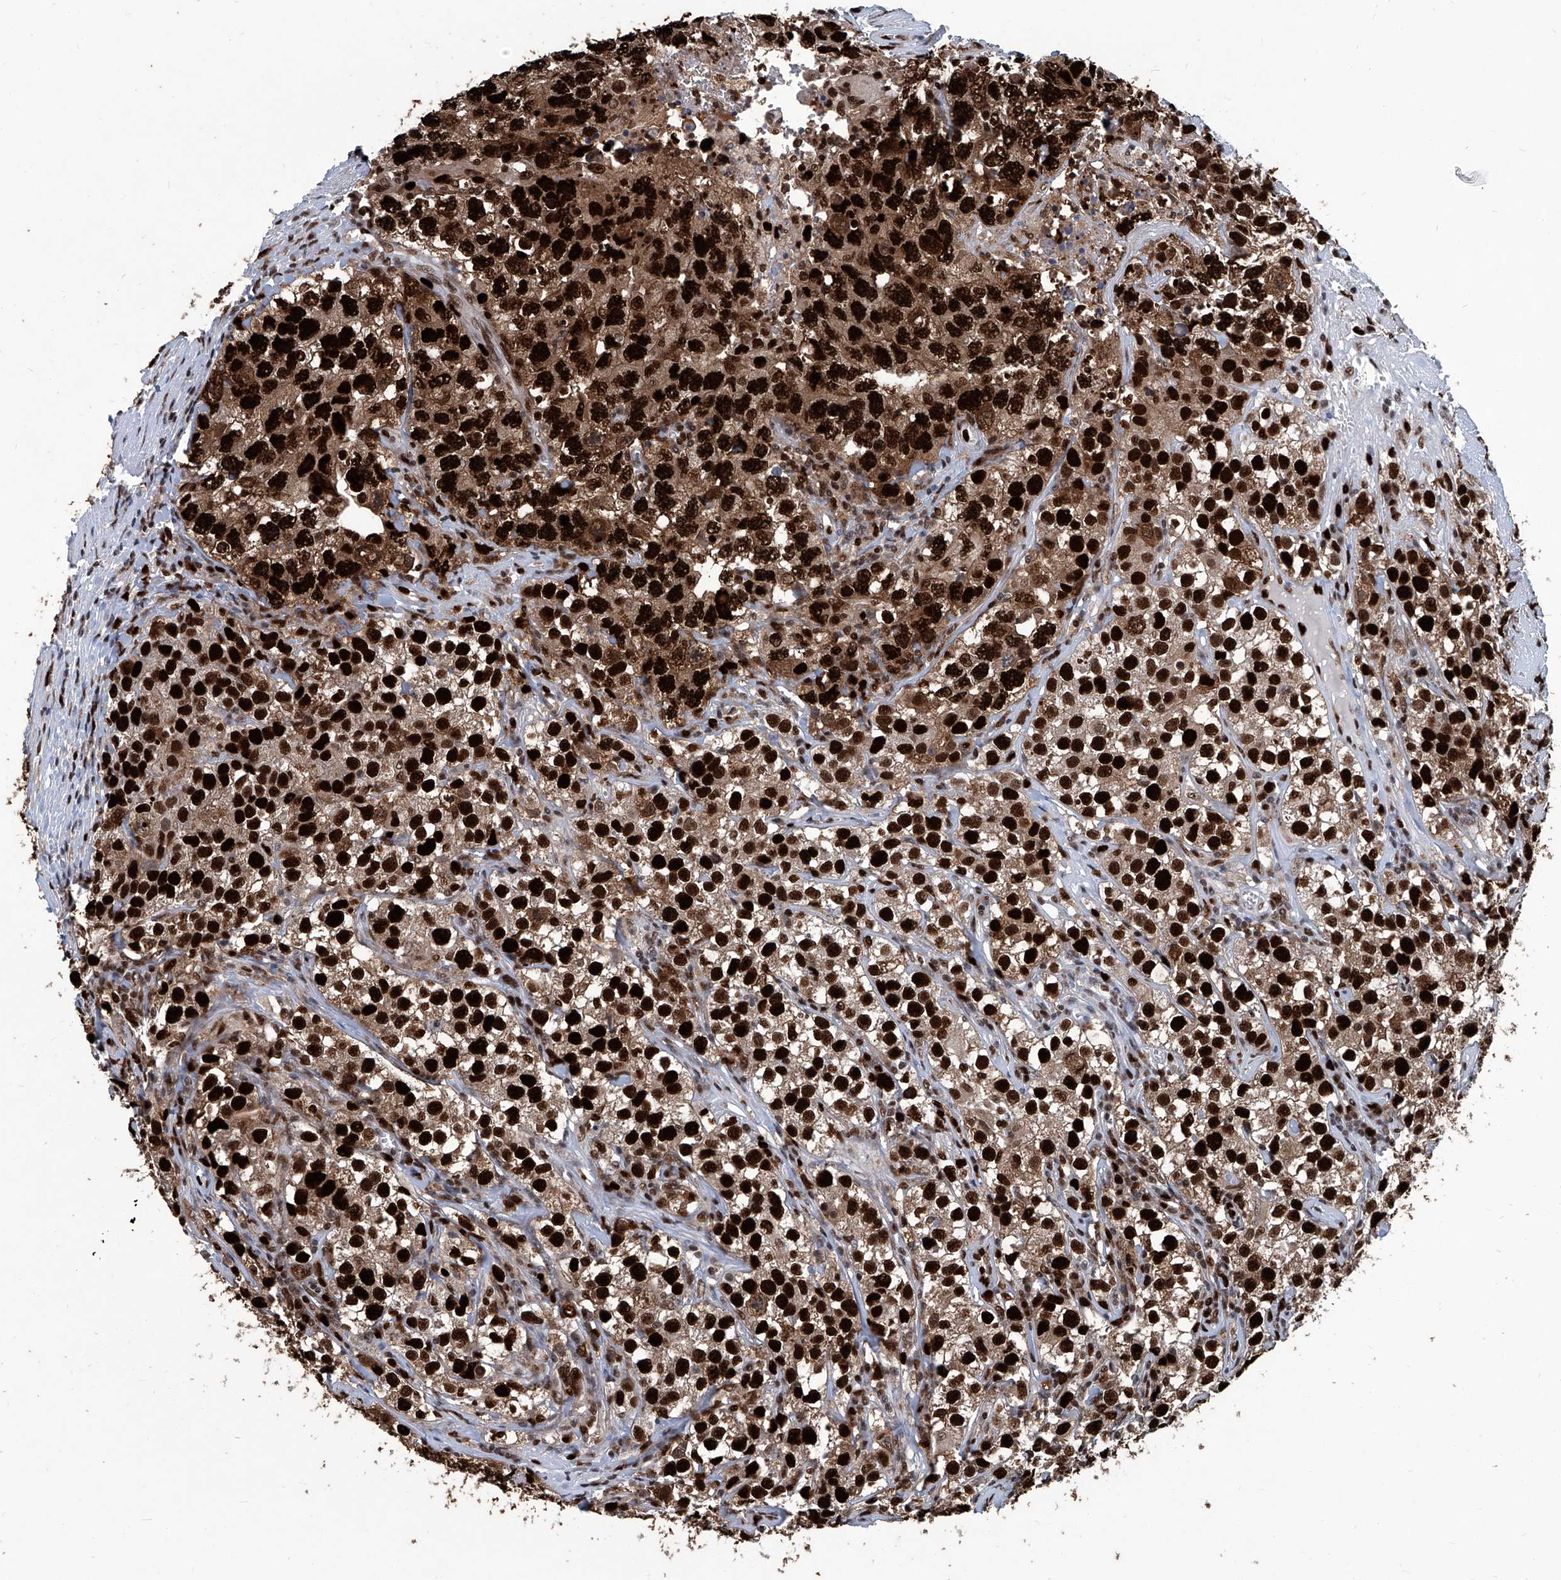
{"staining": {"intensity": "strong", "quantity": ">75%", "location": "cytoplasmic/membranous,nuclear"}, "tissue": "testis cancer", "cell_type": "Tumor cells", "image_type": "cancer", "snomed": [{"axis": "morphology", "description": "Seminoma, NOS"}, {"axis": "morphology", "description": "Carcinoma, Embryonal, NOS"}, {"axis": "topography", "description": "Testis"}], "caption": "Immunohistochemistry (IHC) (DAB (3,3'-diaminobenzidine)) staining of seminoma (testis) displays strong cytoplasmic/membranous and nuclear protein expression in approximately >75% of tumor cells.", "gene": "PCNA", "patient": {"sex": "male", "age": 43}}